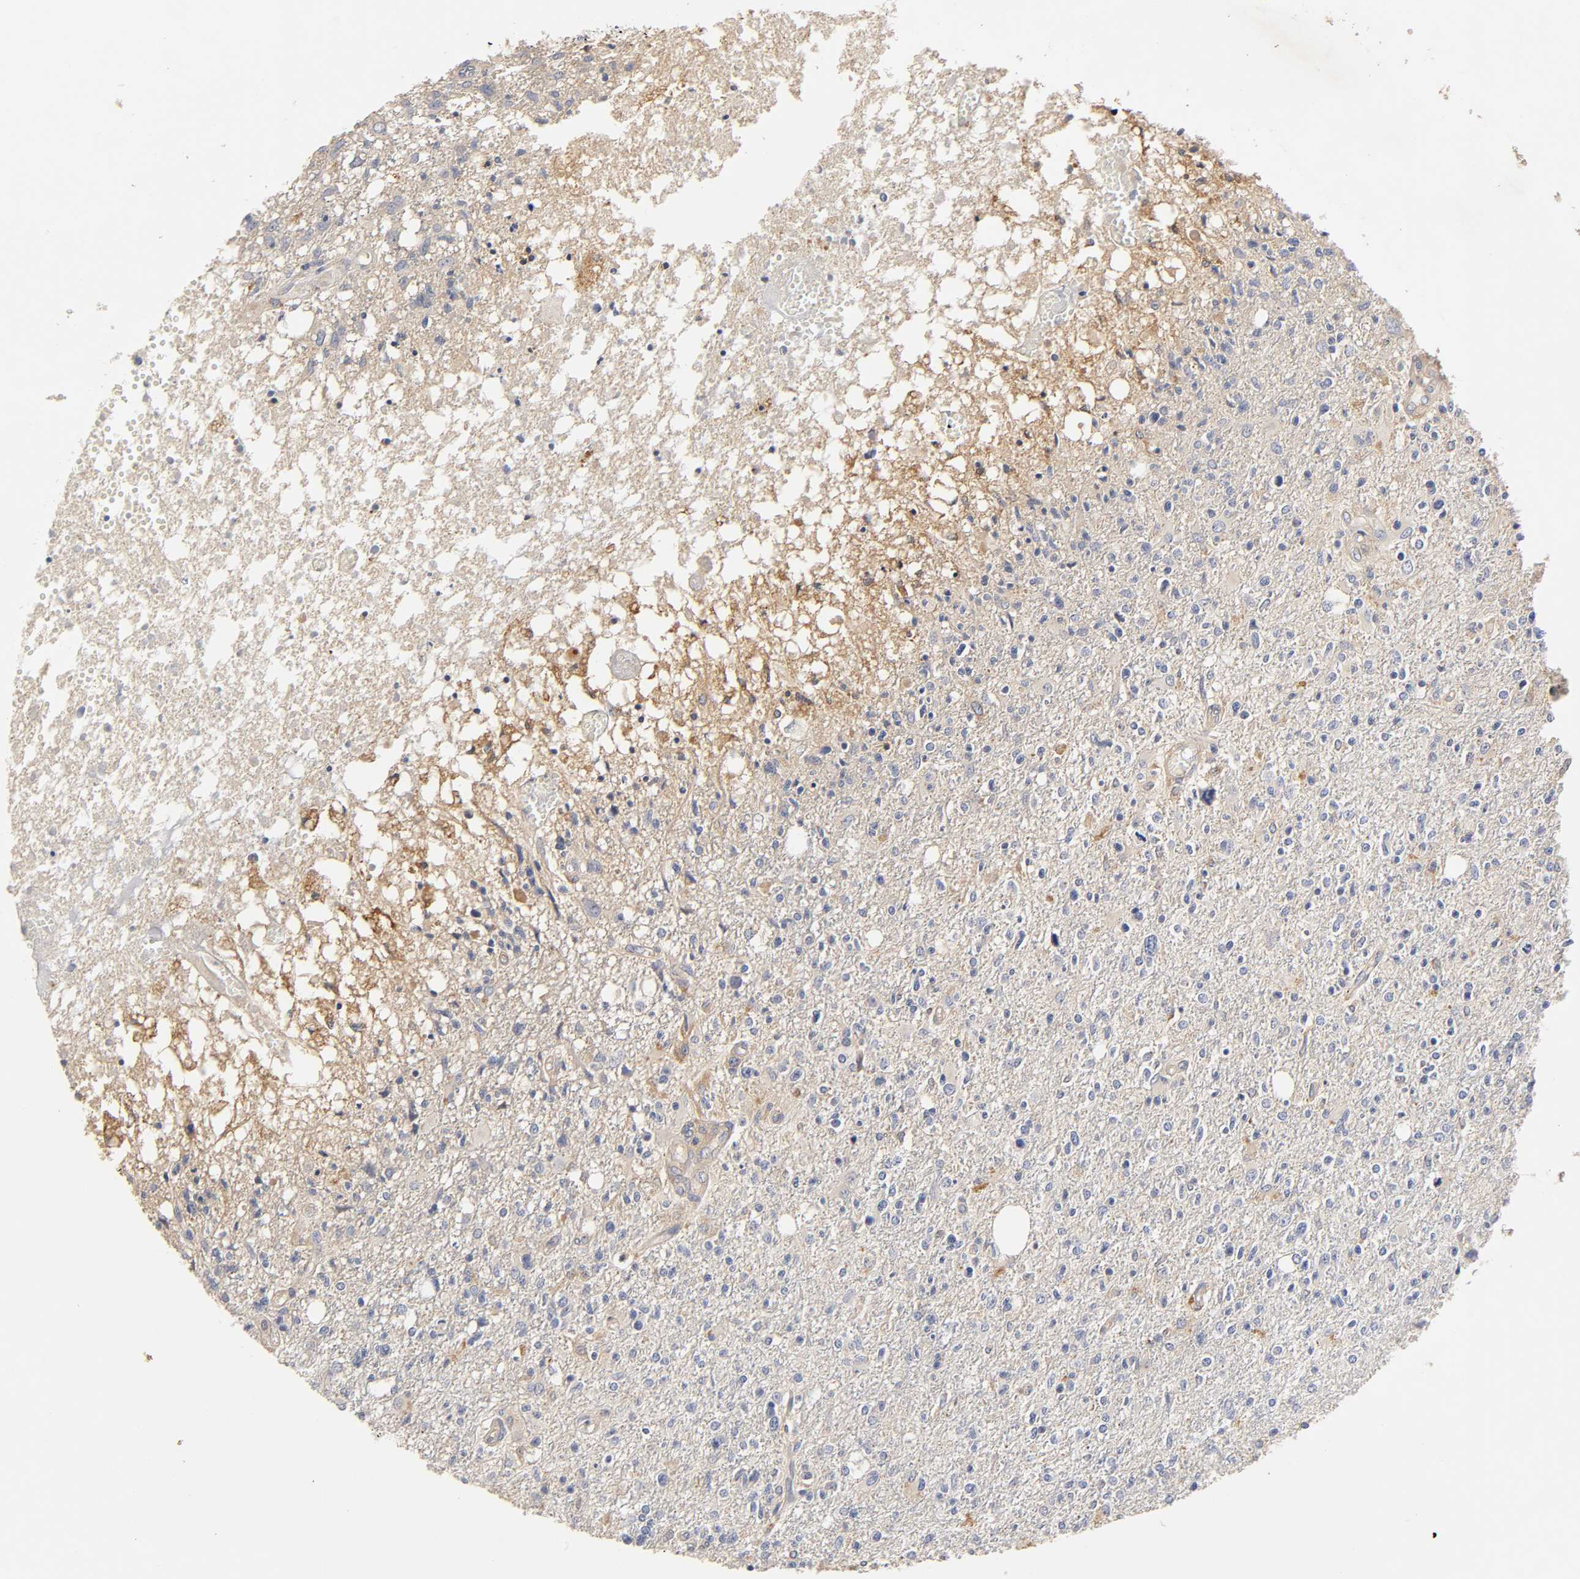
{"staining": {"intensity": "weak", "quantity": "25%-75%", "location": "cytoplasmic/membranous"}, "tissue": "glioma", "cell_type": "Tumor cells", "image_type": "cancer", "snomed": [{"axis": "morphology", "description": "Glioma, malignant, High grade"}, {"axis": "topography", "description": "Cerebral cortex"}], "caption": "Immunohistochemical staining of glioma shows low levels of weak cytoplasmic/membranous staining in about 25%-75% of tumor cells.", "gene": "RHOA", "patient": {"sex": "male", "age": 76}}